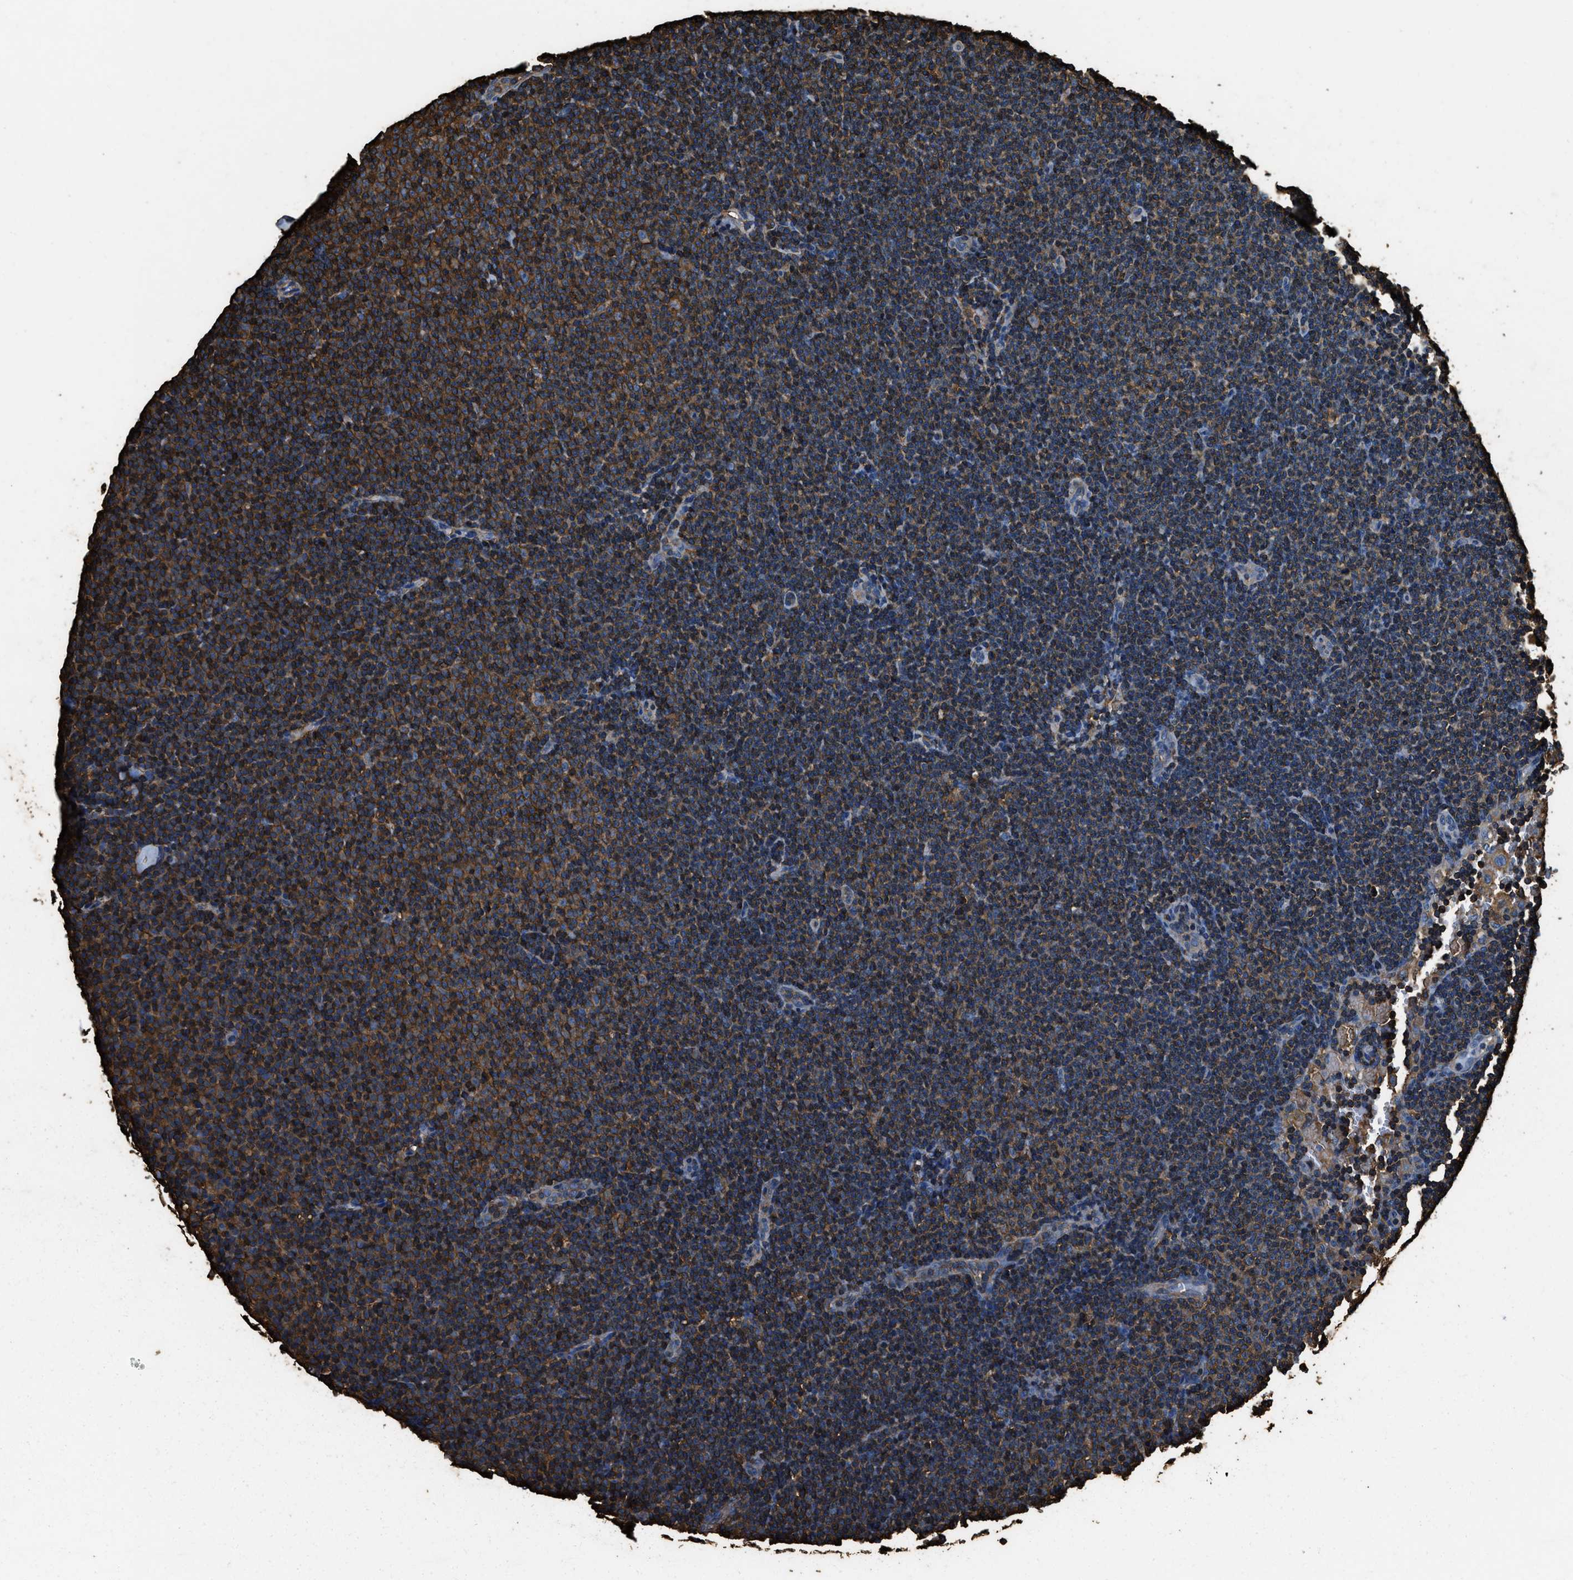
{"staining": {"intensity": "moderate", "quantity": ">75%", "location": "cytoplasmic/membranous"}, "tissue": "lymphoma", "cell_type": "Tumor cells", "image_type": "cancer", "snomed": [{"axis": "morphology", "description": "Malignant lymphoma, non-Hodgkin's type, Low grade"}, {"axis": "topography", "description": "Lymph node"}], "caption": "Protein staining of lymphoma tissue reveals moderate cytoplasmic/membranous positivity in approximately >75% of tumor cells.", "gene": "ACCS", "patient": {"sex": "female", "age": 53}}